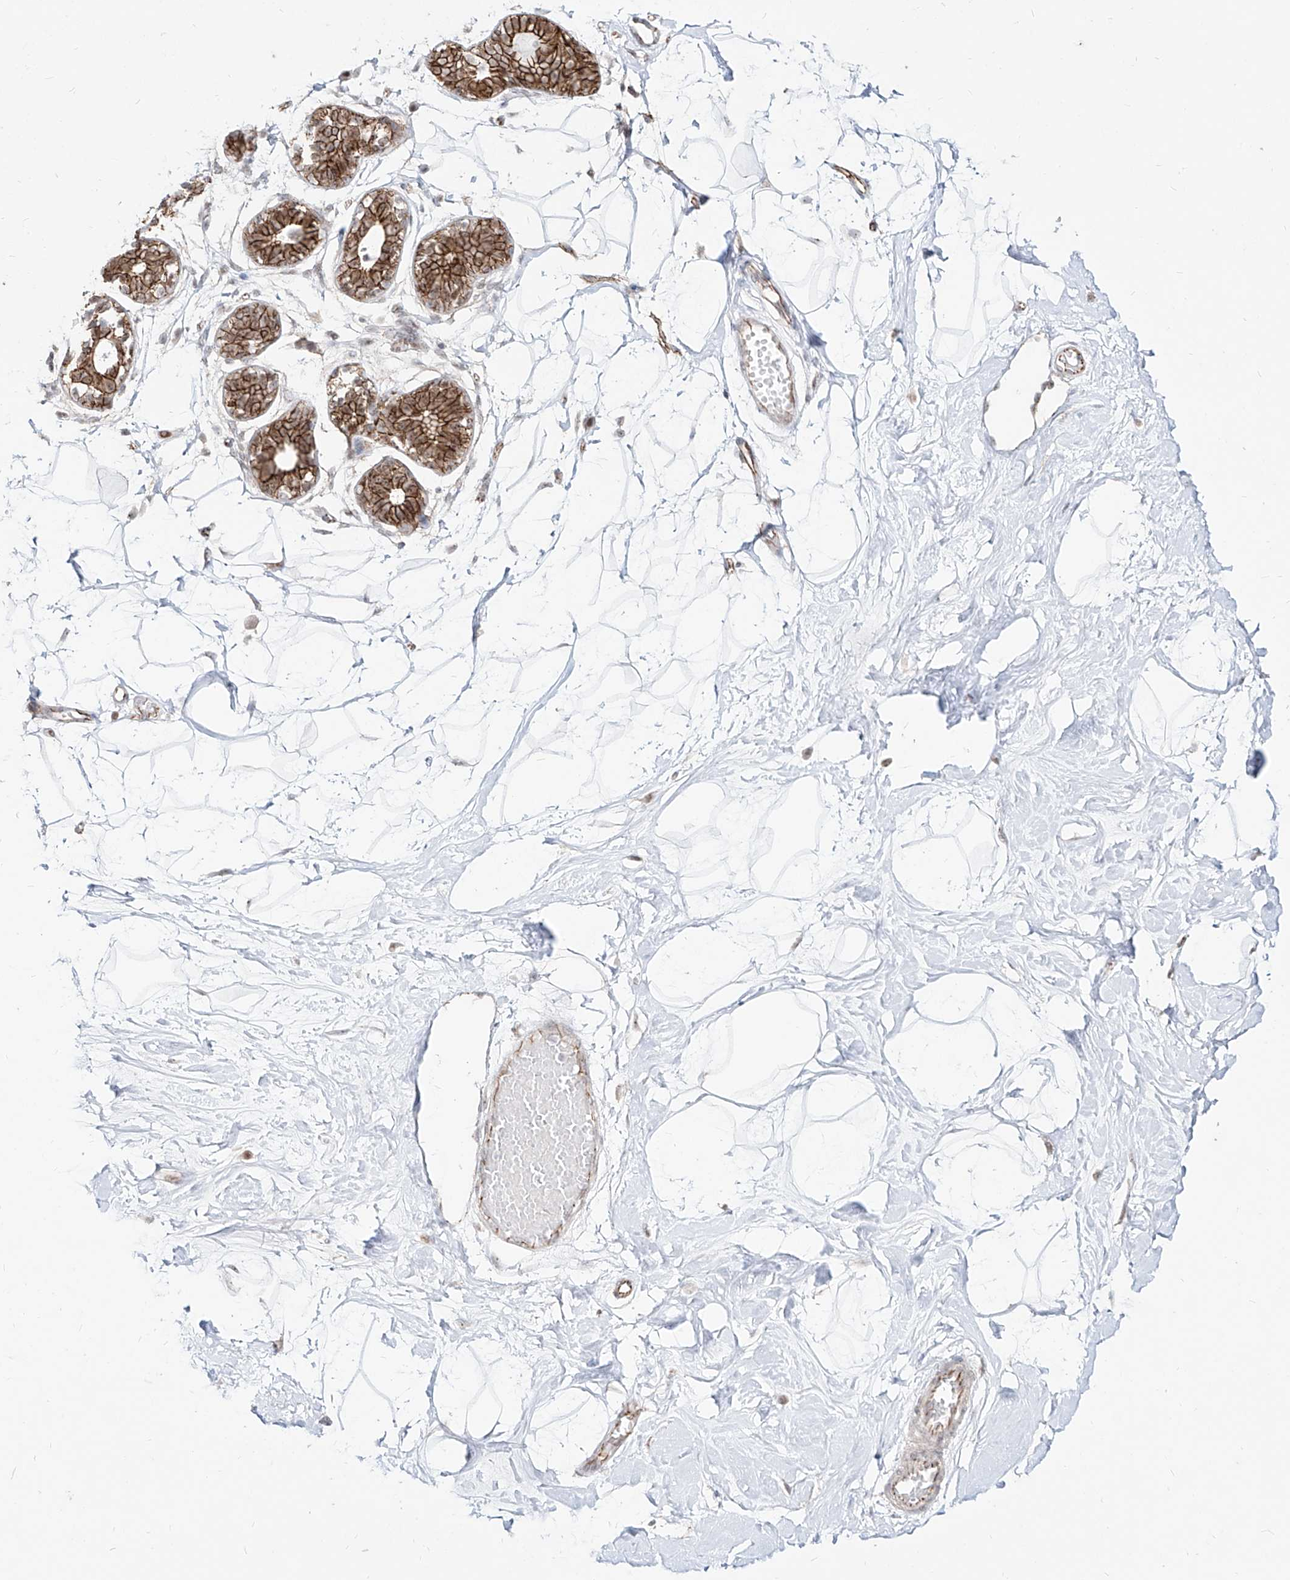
{"staining": {"intensity": "negative", "quantity": "none", "location": "none"}, "tissue": "breast", "cell_type": "Adipocytes", "image_type": "normal", "snomed": [{"axis": "morphology", "description": "Normal tissue, NOS"}, {"axis": "topography", "description": "Breast"}], "caption": "Protein analysis of benign breast displays no significant expression in adipocytes. The staining is performed using DAB (3,3'-diaminobenzidine) brown chromogen with nuclei counter-stained in using hematoxylin.", "gene": "ZNF710", "patient": {"sex": "female", "age": 45}}